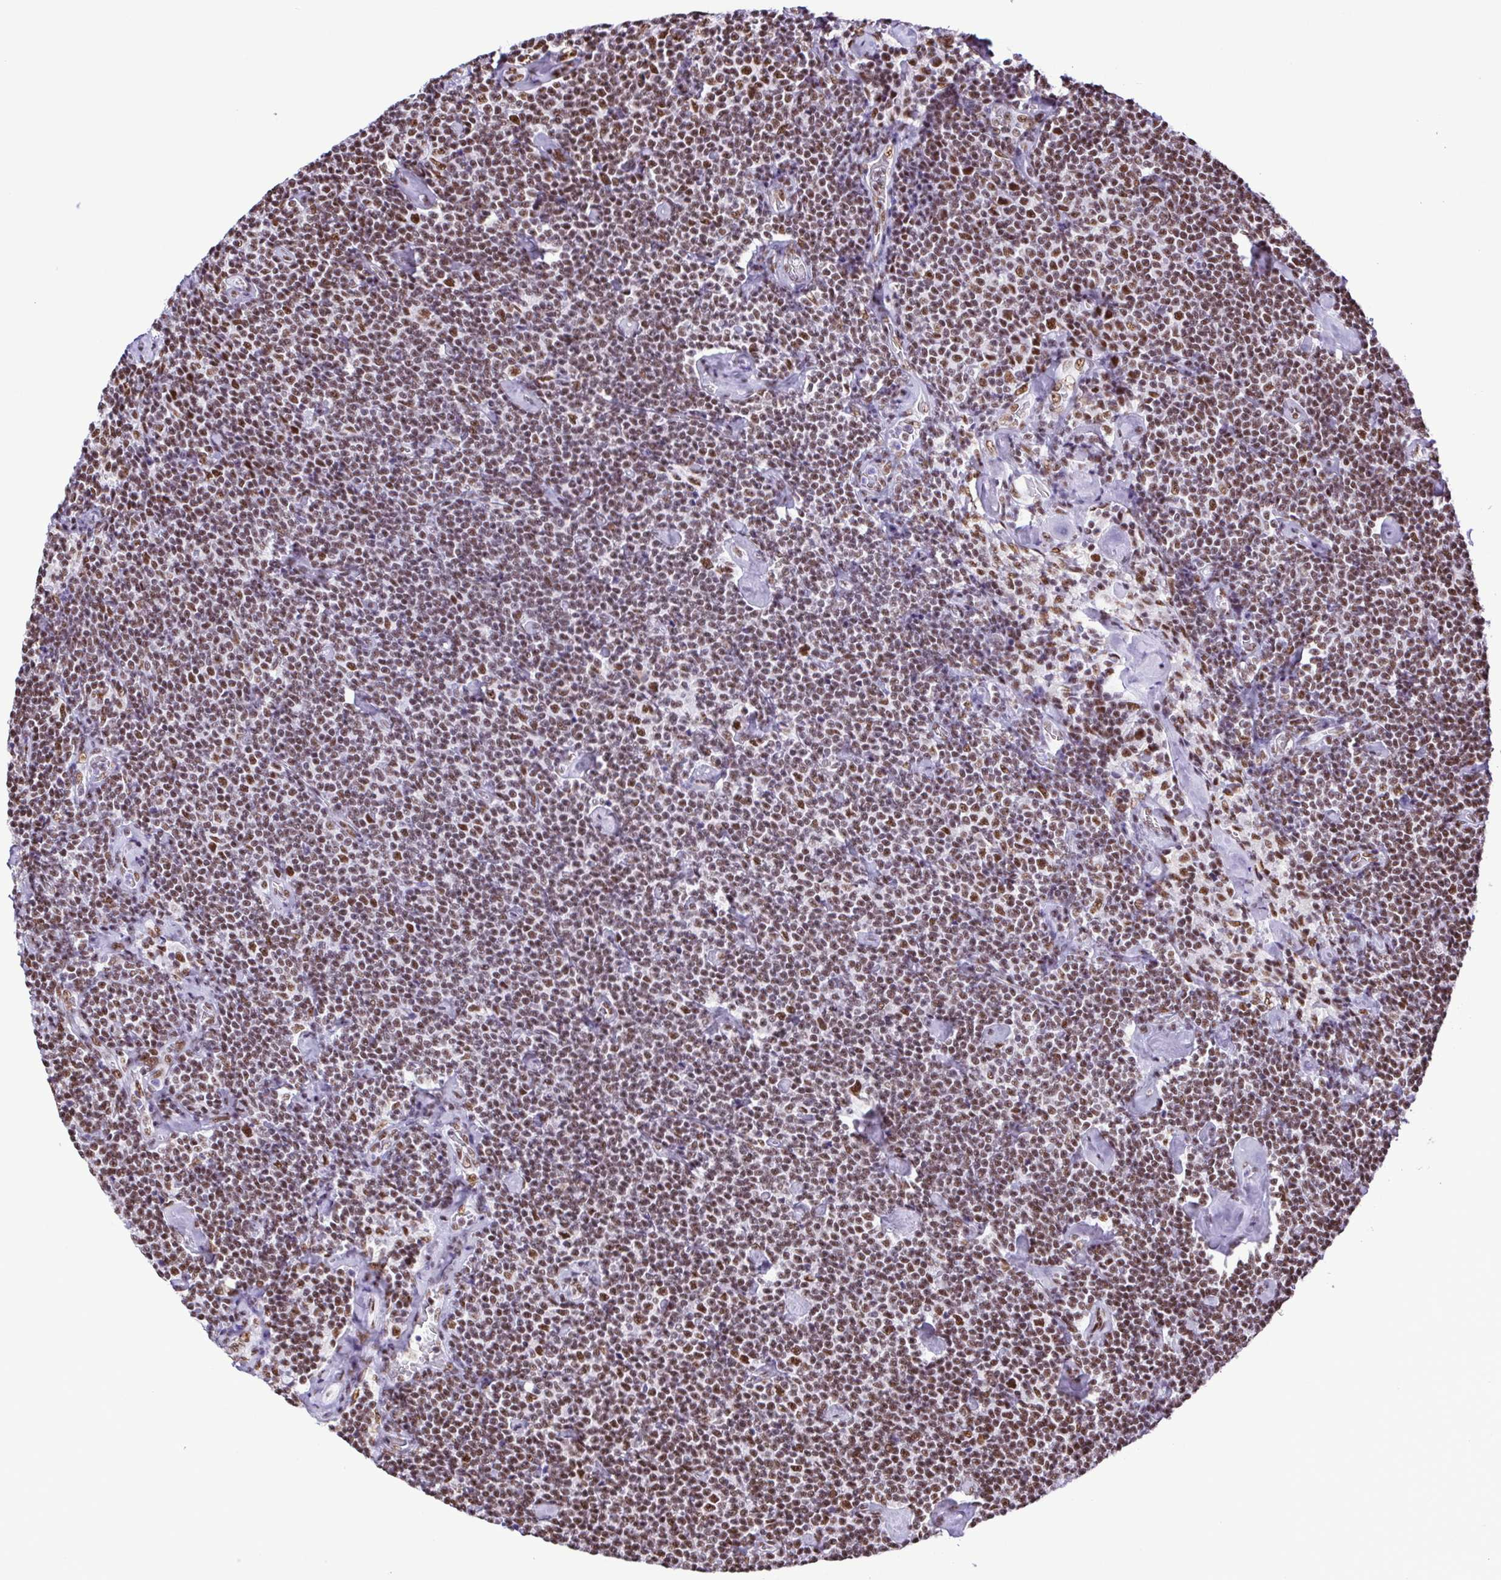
{"staining": {"intensity": "moderate", "quantity": ">75%", "location": "nuclear"}, "tissue": "lymphoma", "cell_type": "Tumor cells", "image_type": "cancer", "snomed": [{"axis": "morphology", "description": "Malignant lymphoma, non-Hodgkin's type, Low grade"}, {"axis": "topography", "description": "Lymph node"}], "caption": "A histopathology image of human malignant lymphoma, non-Hodgkin's type (low-grade) stained for a protein demonstrates moderate nuclear brown staining in tumor cells.", "gene": "TRIM28", "patient": {"sex": "male", "age": 81}}